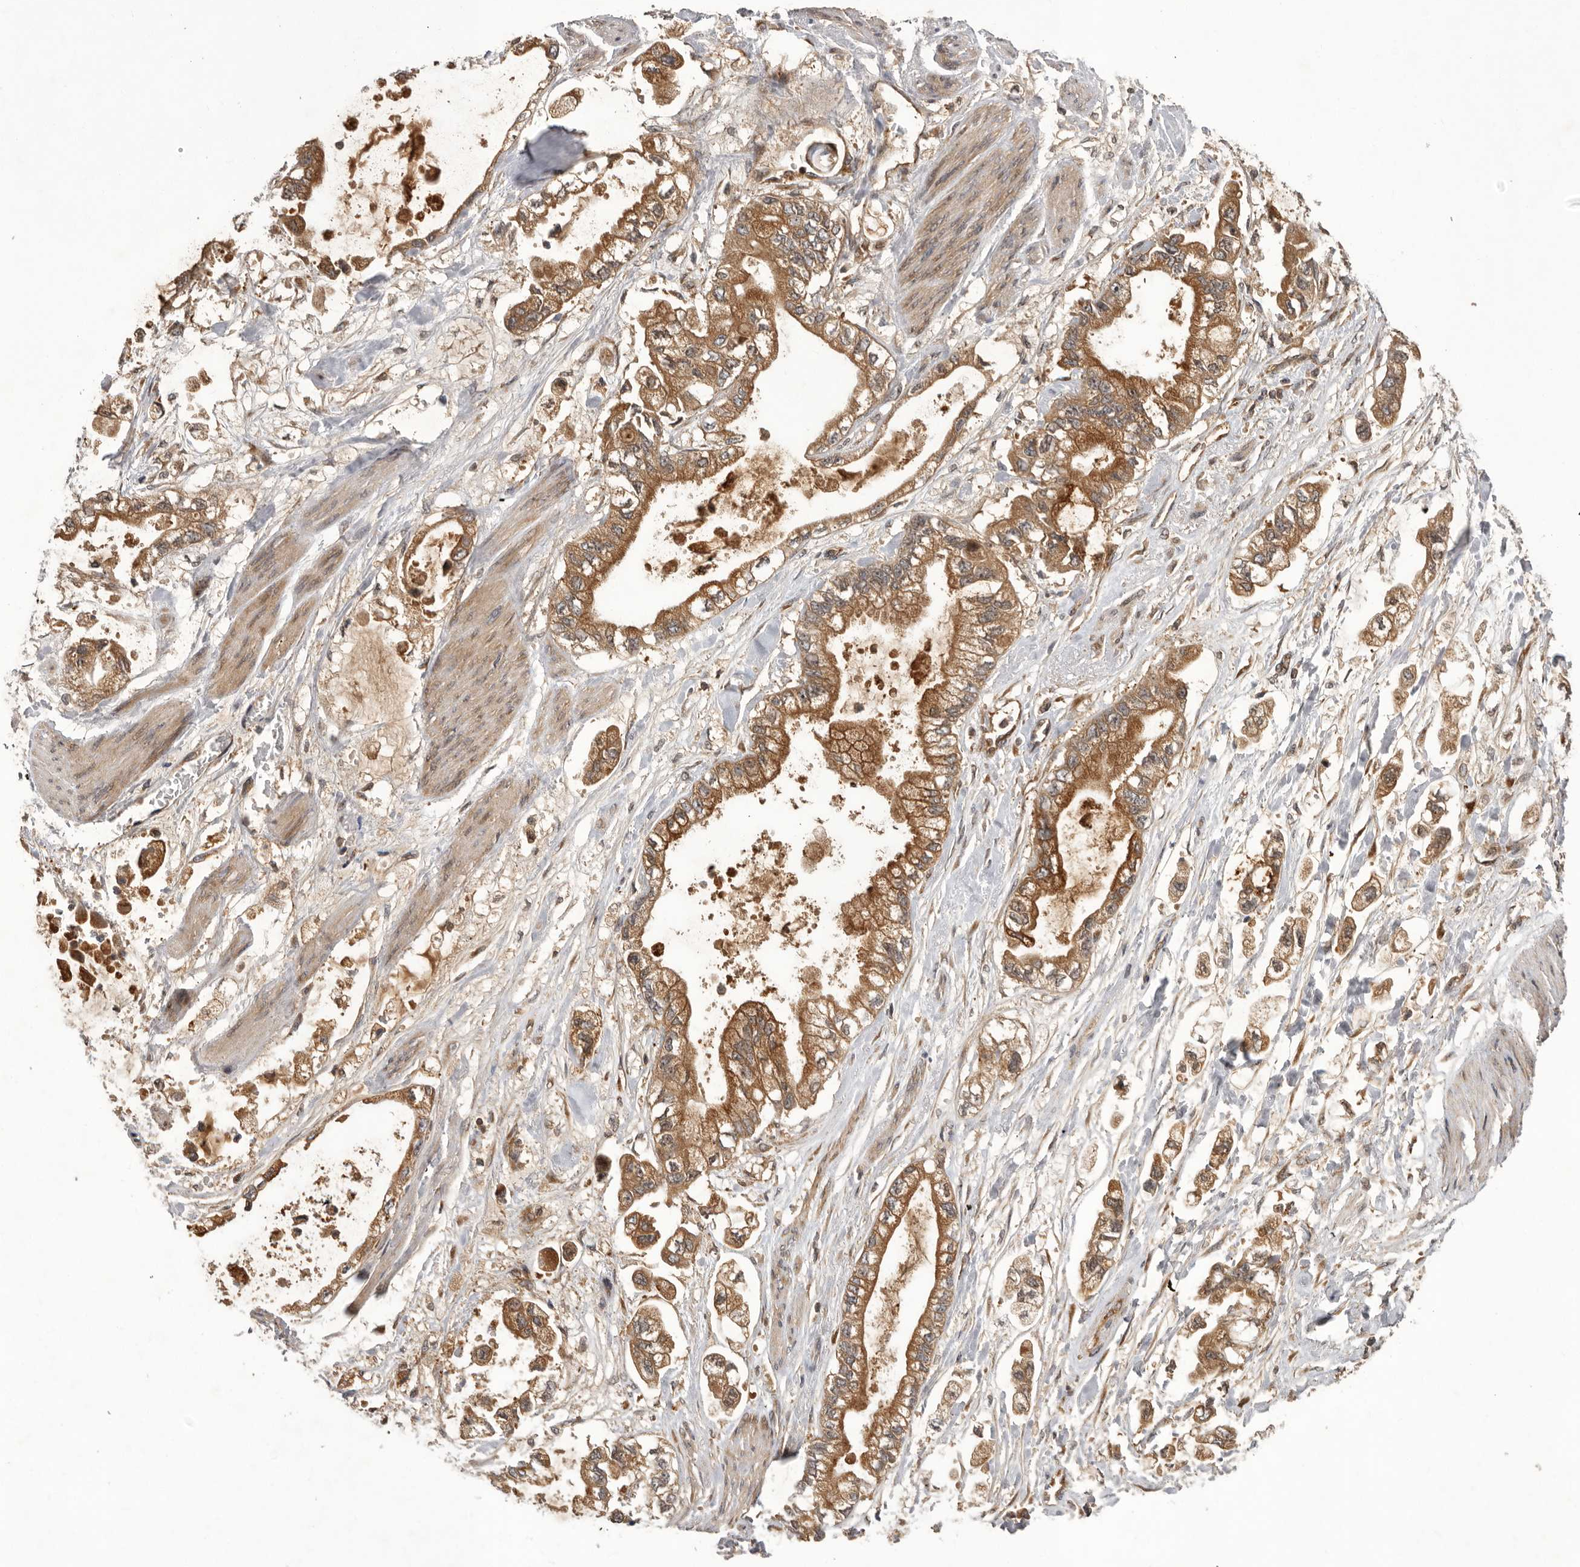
{"staining": {"intensity": "moderate", "quantity": ">75%", "location": "cytoplasmic/membranous"}, "tissue": "stomach cancer", "cell_type": "Tumor cells", "image_type": "cancer", "snomed": [{"axis": "morphology", "description": "Normal tissue, NOS"}, {"axis": "morphology", "description": "Adenocarcinoma, NOS"}, {"axis": "topography", "description": "Stomach"}], "caption": "Immunohistochemical staining of human stomach cancer (adenocarcinoma) demonstrates medium levels of moderate cytoplasmic/membranous positivity in approximately >75% of tumor cells.", "gene": "DHDDS", "patient": {"sex": "male", "age": 62}}